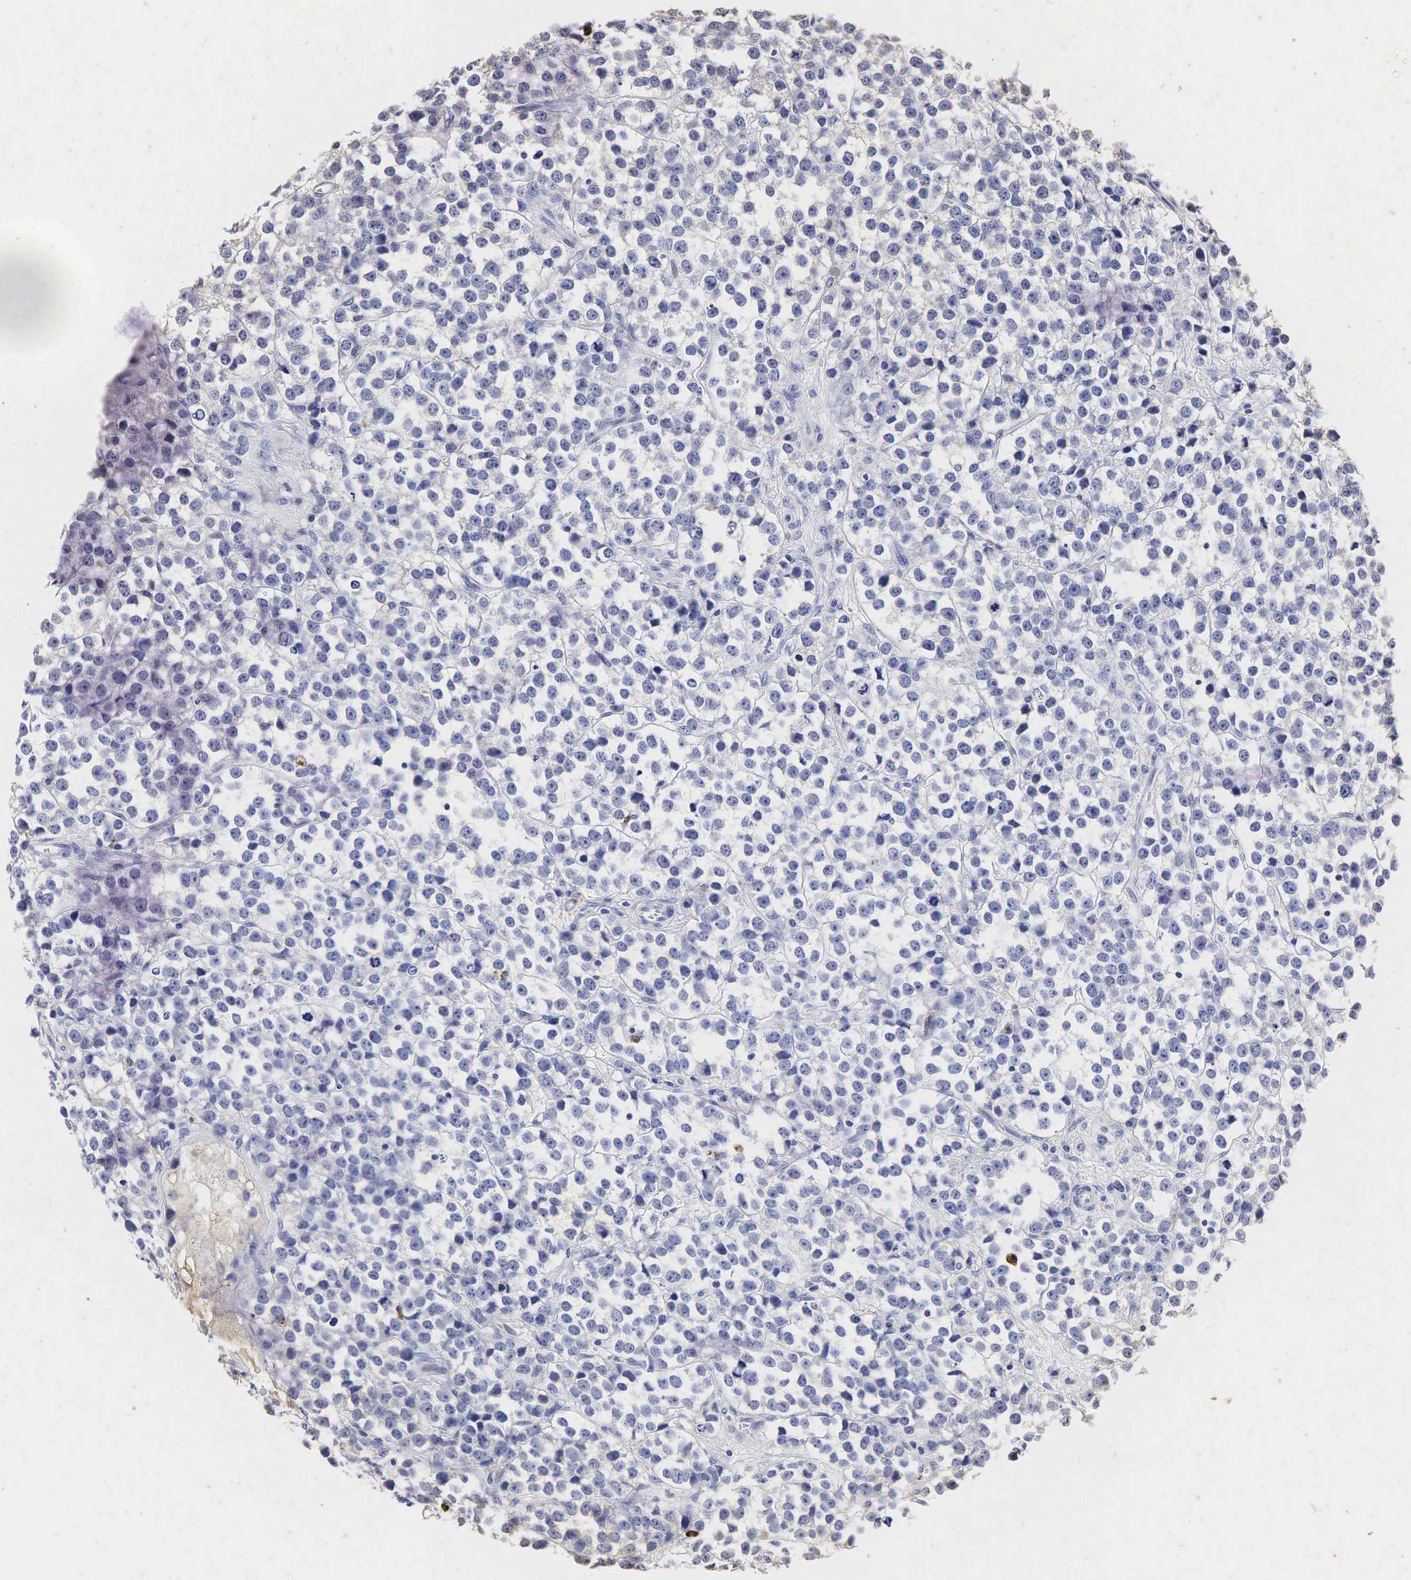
{"staining": {"intensity": "negative", "quantity": "none", "location": "none"}, "tissue": "testis cancer", "cell_type": "Tumor cells", "image_type": "cancer", "snomed": [{"axis": "morphology", "description": "Seminoma, NOS"}, {"axis": "topography", "description": "Testis"}], "caption": "Testis seminoma was stained to show a protein in brown. There is no significant positivity in tumor cells.", "gene": "LYZ", "patient": {"sex": "male", "age": 25}}